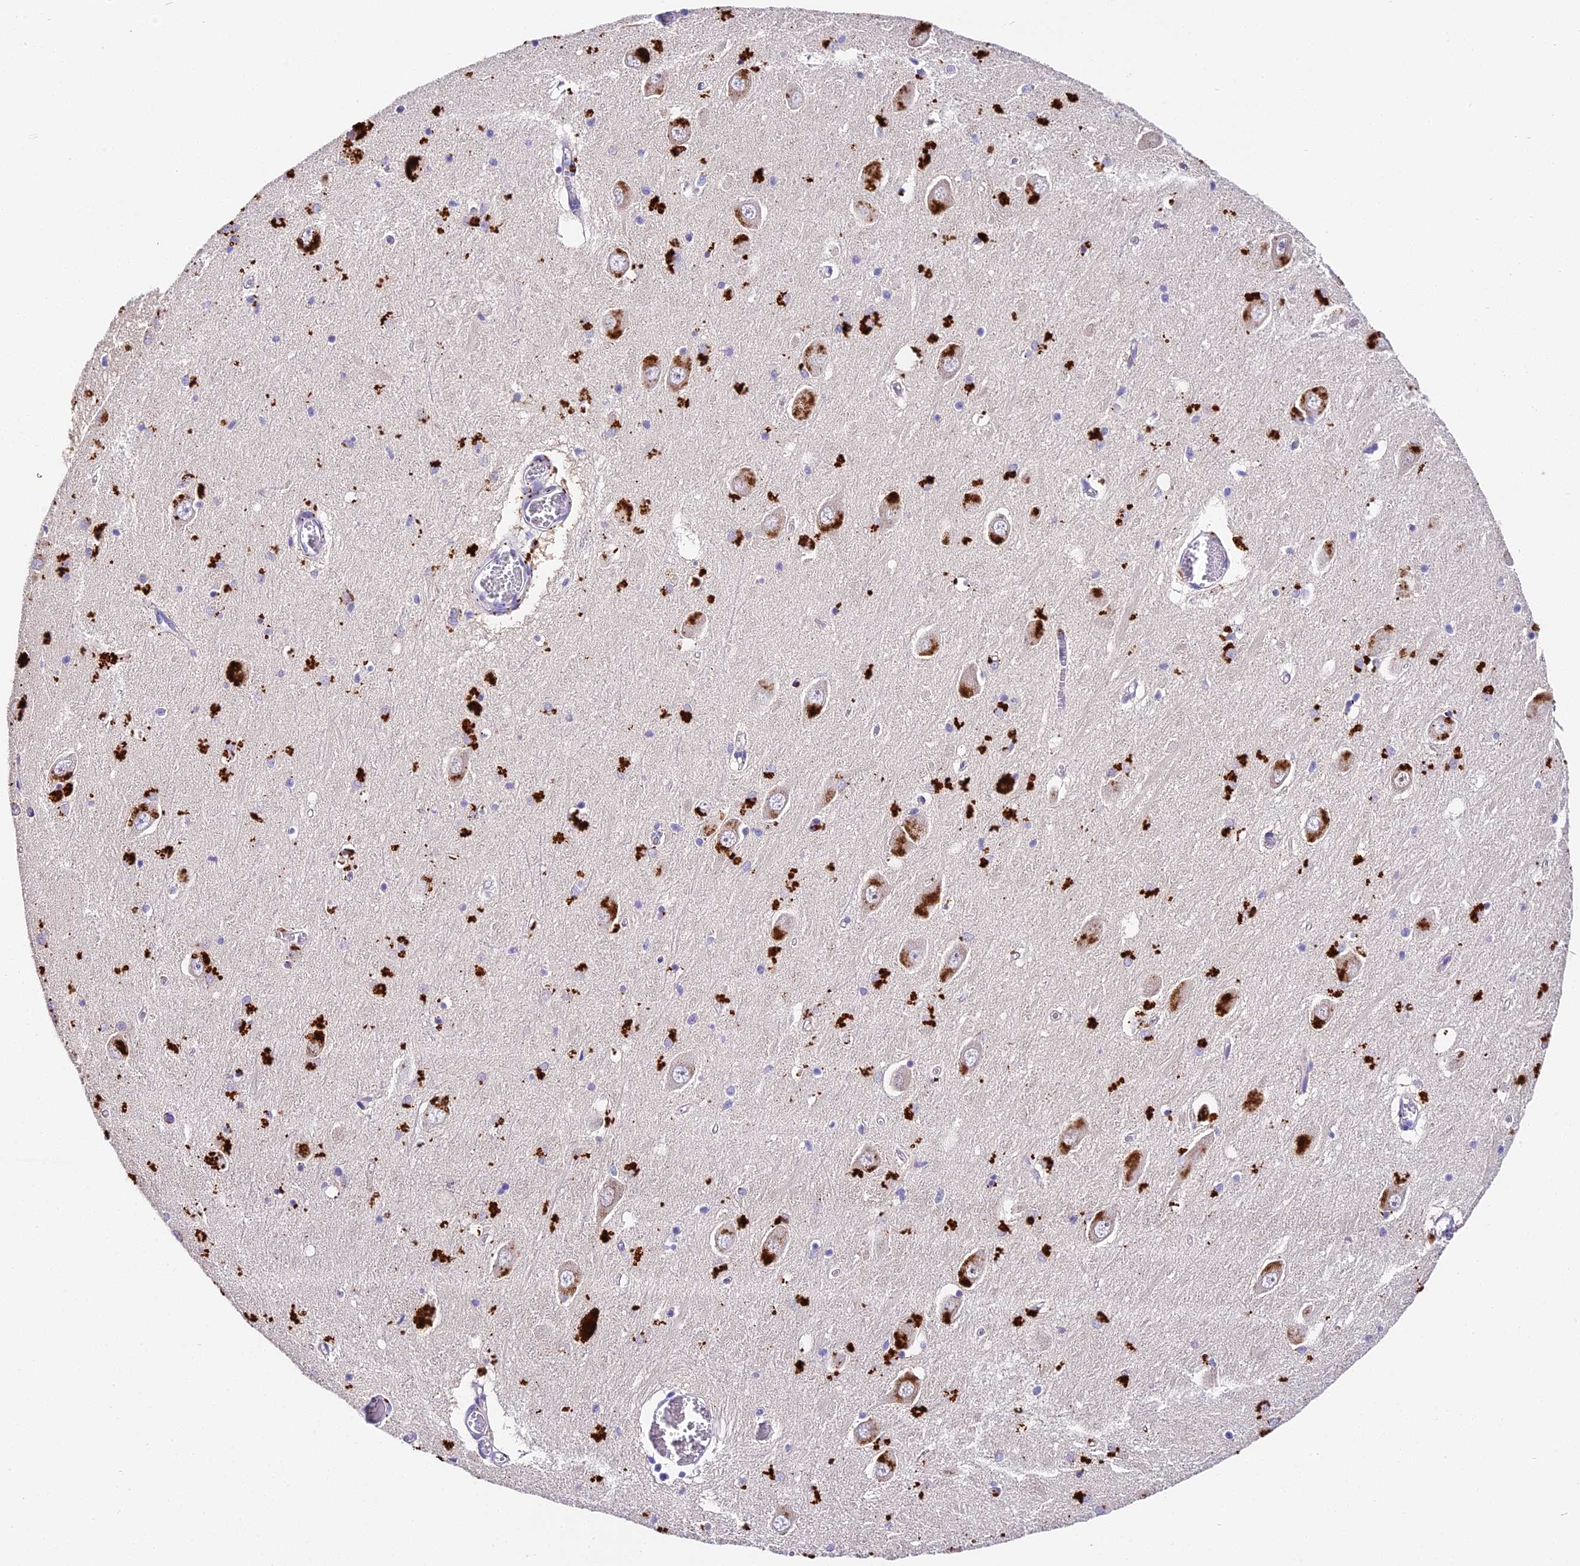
{"staining": {"intensity": "strong", "quantity": "<25%", "location": "cytoplasmic/membranous"}, "tissue": "hippocampus", "cell_type": "Glial cells", "image_type": "normal", "snomed": [{"axis": "morphology", "description": "Normal tissue, NOS"}, {"axis": "topography", "description": "Hippocampus"}], "caption": "IHC staining of normal hippocampus, which reveals medium levels of strong cytoplasmic/membranous staining in about <25% of glial cells indicating strong cytoplasmic/membranous protein positivity. The staining was performed using DAB (brown) for protein detection and nuclei were counterstained in hematoxylin (blue).", "gene": "LYPD6", "patient": {"sex": "male", "age": 70}}